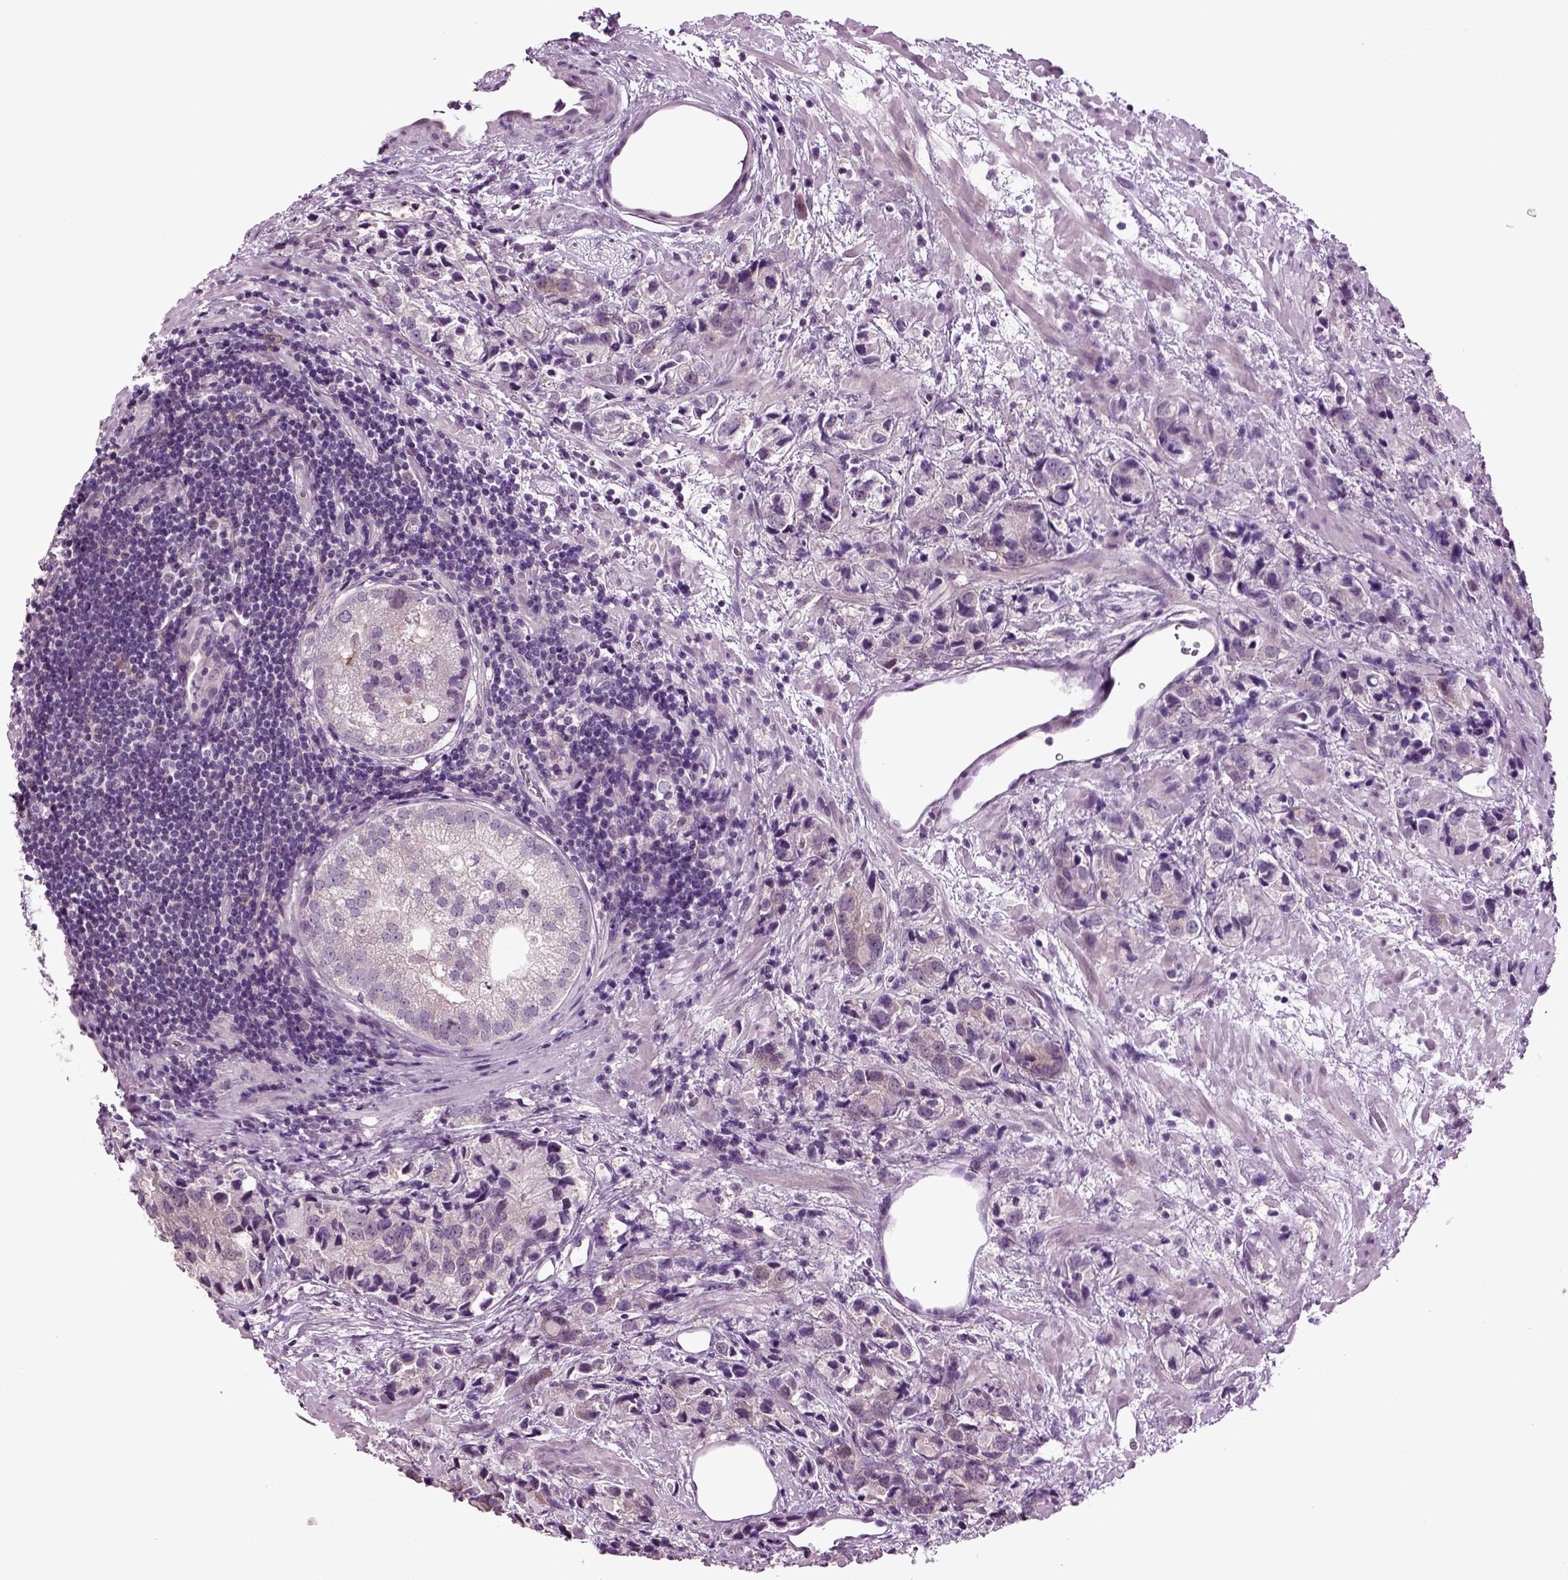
{"staining": {"intensity": "negative", "quantity": "none", "location": "none"}, "tissue": "prostate cancer", "cell_type": "Tumor cells", "image_type": "cancer", "snomed": [{"axis": "morphology", "description": "Adenocarcinoma, NOS"}, {"axis": "topography", "description": "Prostate and seminal vesicle, NOS"}], "caption": "Protein analysis of prostate adenocarcinoma reveals no significant expression in tumor cells.", "gene": "PLCH2", "patient": {"sex": "male", "age": 63}}